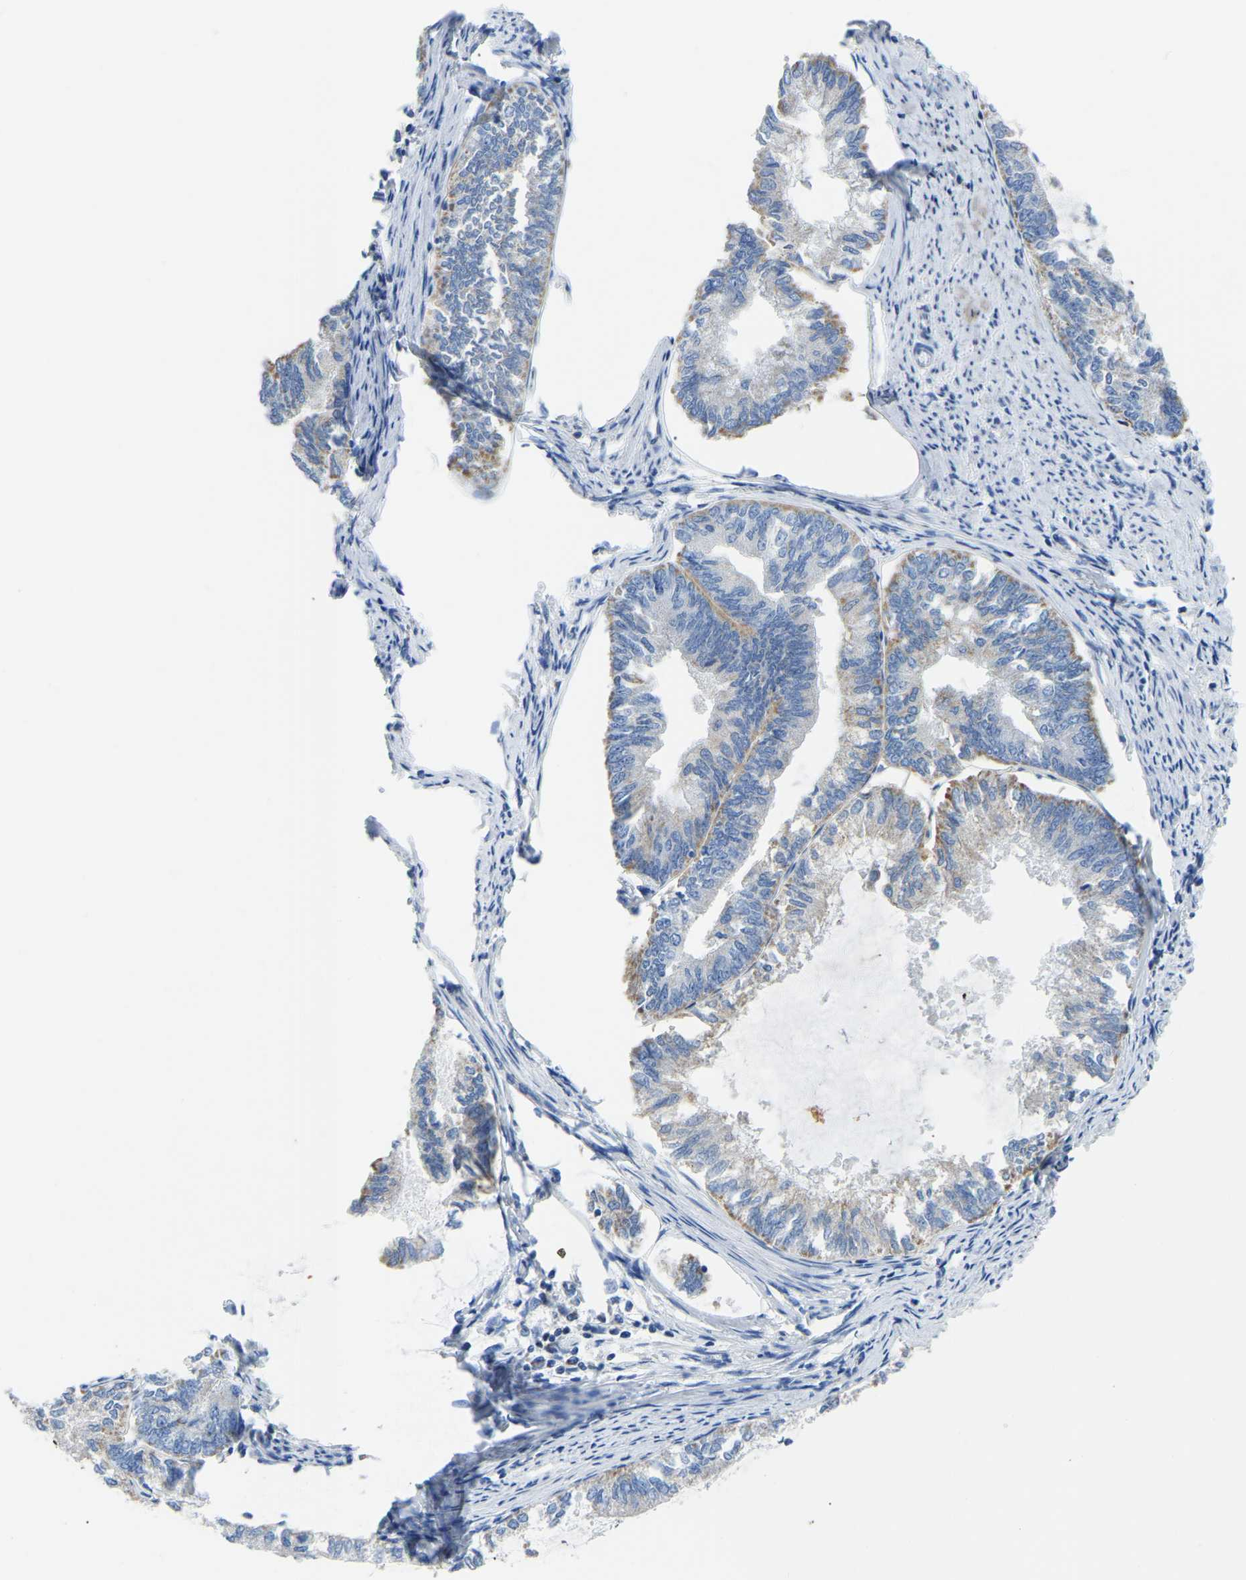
{"staining": {"intensity": "negative", "quantity": "none", "location": "none"}, "tissue": "endometrial cancer", "cell_type": "Tumor cells", "image_type": "cancer", "snomed": [{"axis": "morphology", "description": "Adenocarcinoma, NOS"}, {"axis": "topography", "description": "Endometrium"}], "caption": "This is a histopathology image of immunohistochemistry (IHC) staining of adenocarcinoma (endometrial), which shows no positivity in tumor cells.", "gene": "ETFA", "patient": {"sex": "female", "age": 86}}